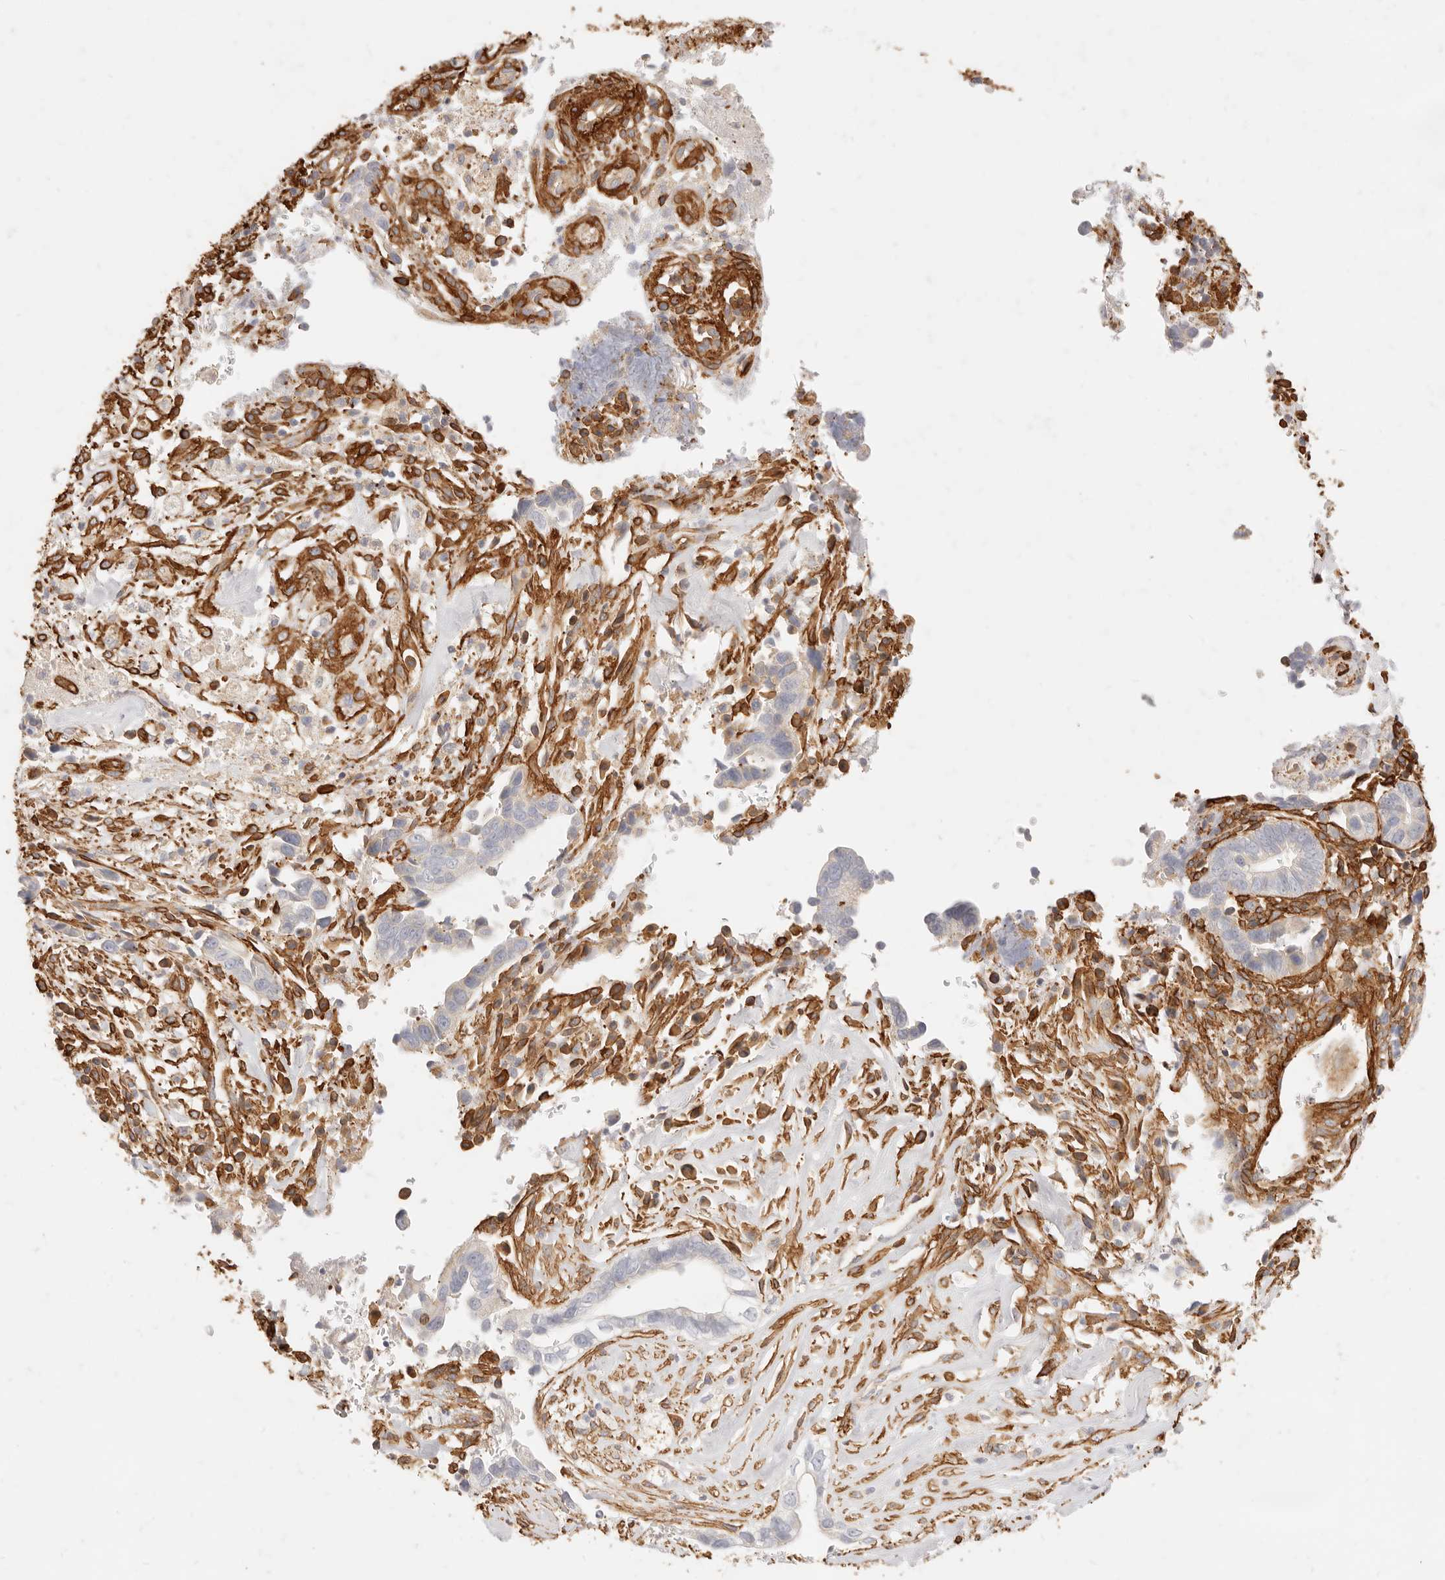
{"staining": {"intensity": "negative", "quantity": "none", "location": "none"}, "tissue": "liver cancer", "cell_type": "Tumor cells", "image_type": "cancer", "snomed": [{"axis": "morphology", "description": "Cholangiocarcinoma"}, {"axis": "topography", "description": "Liver"}], "caption": "A photomicrograph of liver cholangiocarcinoma stained for a protein demonstrates no brown staining in tumor cells.", "gene": "TMTC2", "patient": {"sex": "female", "age": 79}}